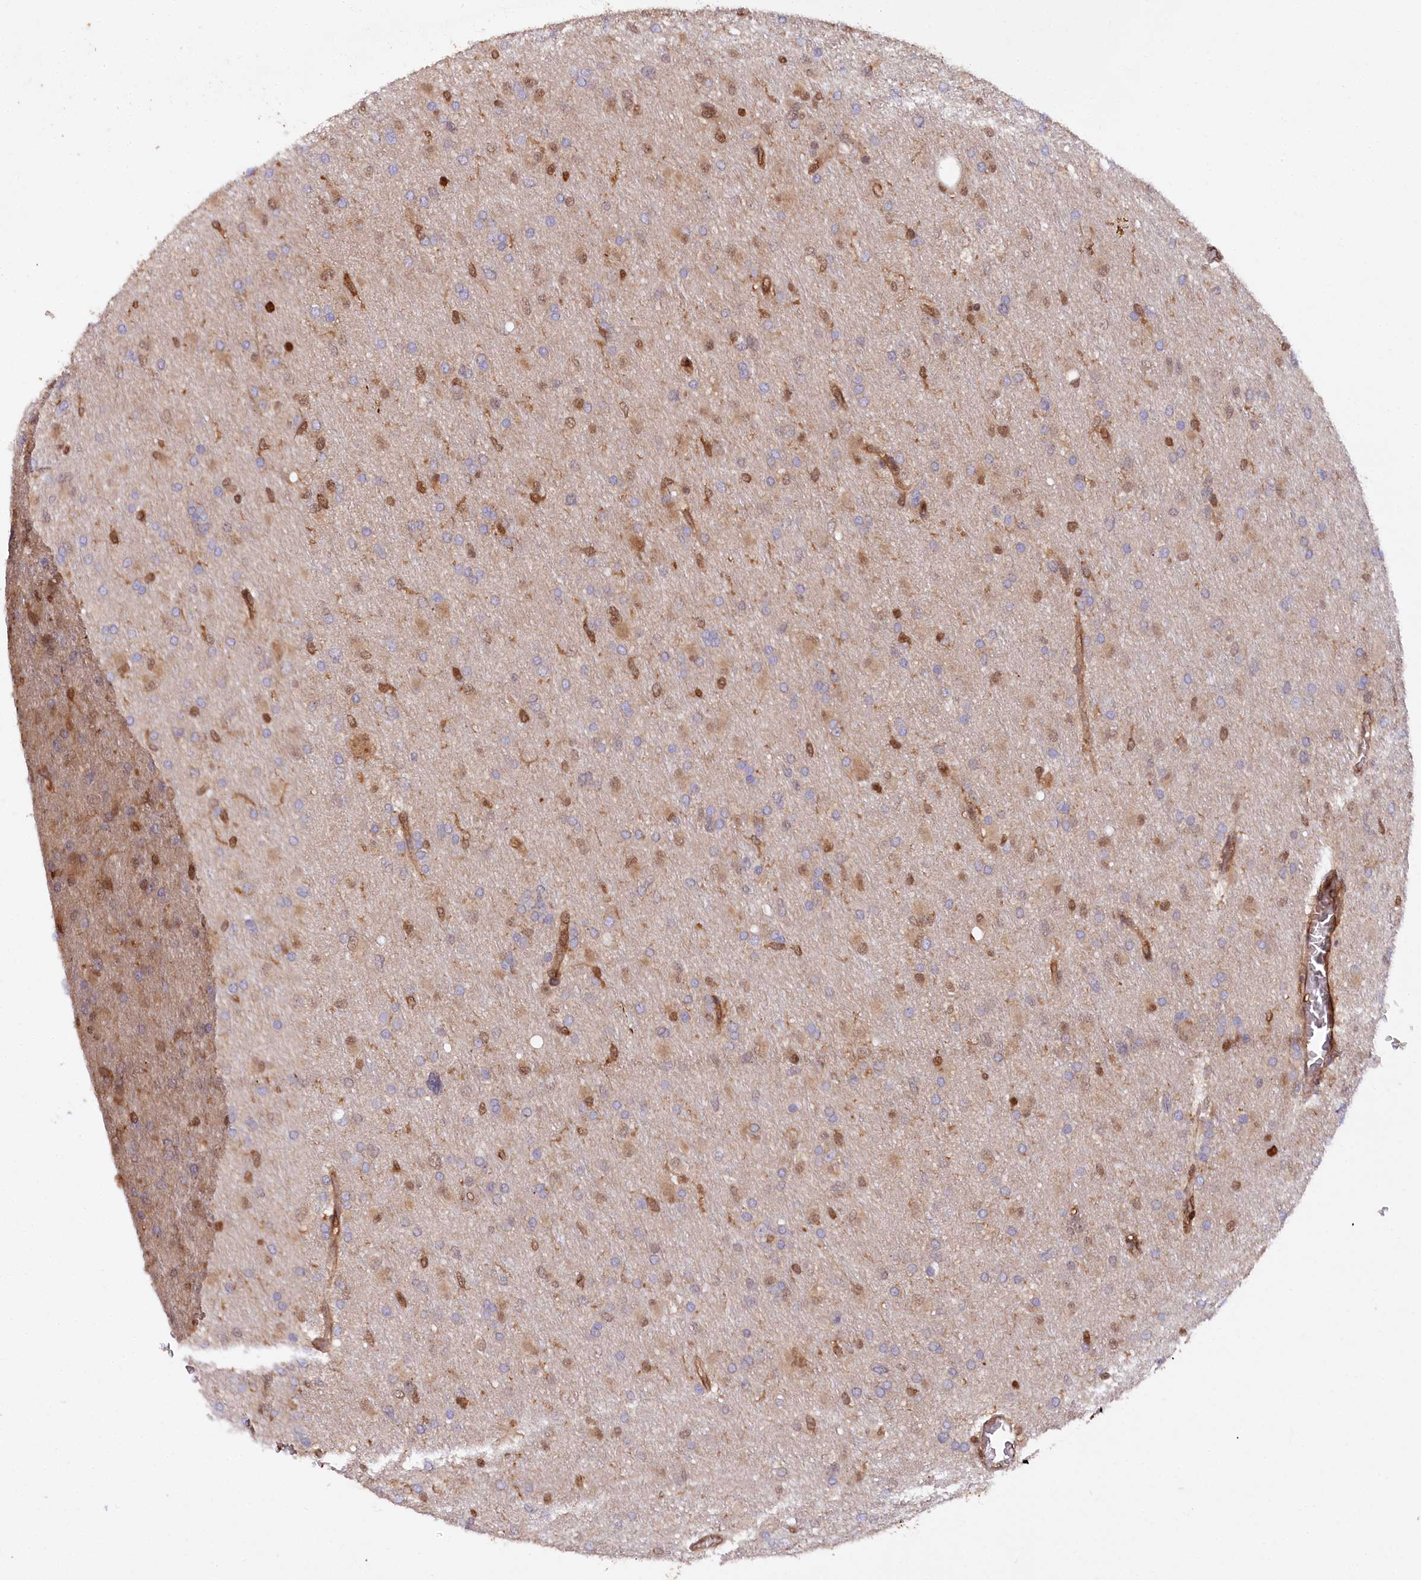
{"staining": {"intensity": "moderate", "quantity": "25%-75%", "location": "nuclear"}, "tissue": "glioma", "cell_type": "Tumor cells", "image_type": "cancer", "snomed": [{"axis": "morphology", "description": "Glioma, malignant, High grade"}, {"axis": "topography", "description": "Cerebral cortex"}], "caption": "This micrograph exhibits immunohistochemistry (IHC) staining of human glioma, with medium moderate nuclear staining in about 25%-75% of tumor cells.", "gene": "LSG1", "patient": {"sex": "female", "age": 36}}